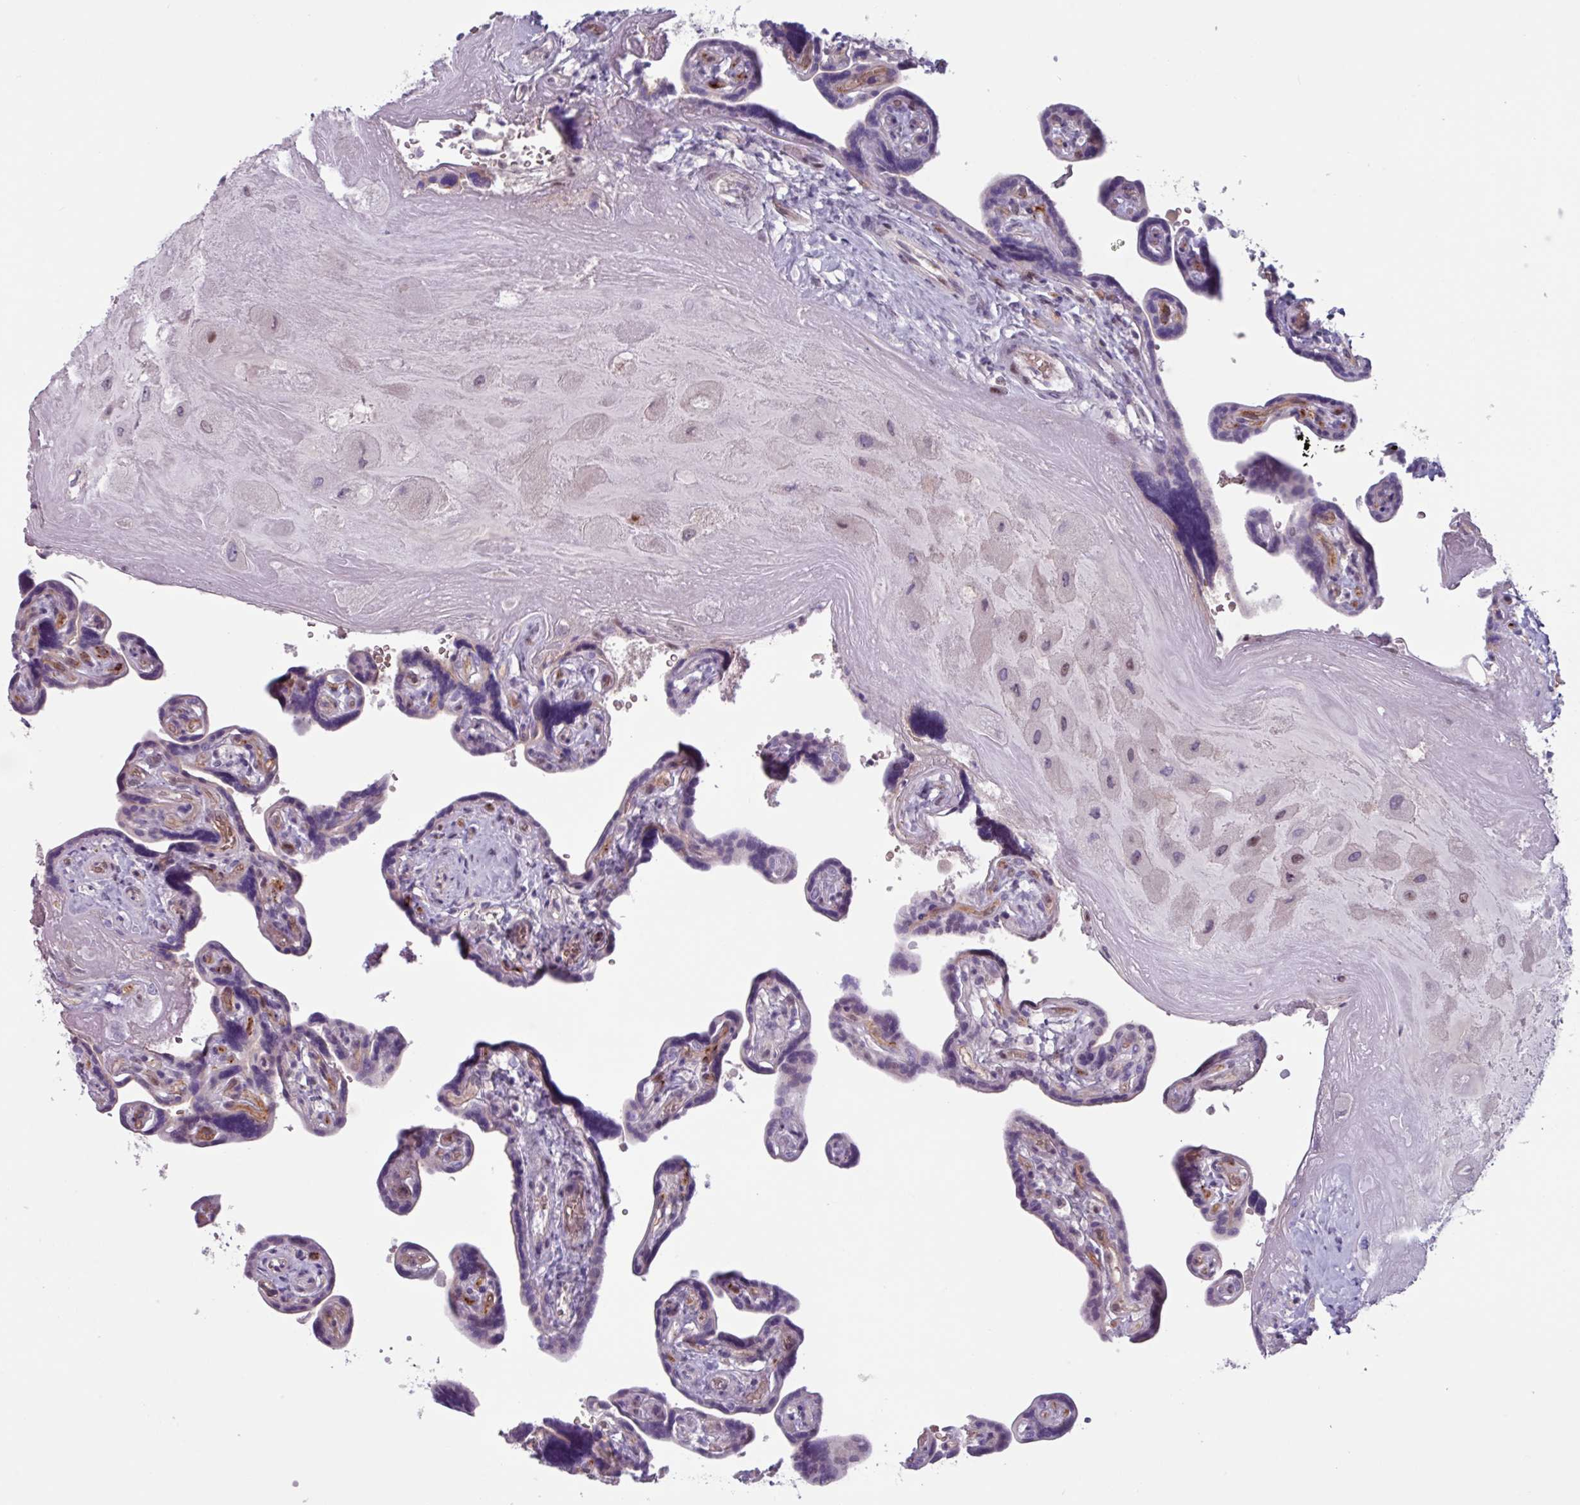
{"staining": {"intensity": "weak", "quantity": "<25%", "location": "nuclear"}, "tissue": "placenta", "cell_type": "Decidual cells", "image_type": "normal", "snomed": [{"axis": "morphology", "description": "Normal tissue, NOS"}, {"axis": "topography", "description": "Placenta"}], "caption": "This micrograph is of unremarkable placenta stained with immunohistochemistry (IHC) to label a protein in brown with the nuclei are counter-stained blue. There is no expression in decidual cells.", "gene": "ZNF575", "patient": {"sex": "female", "age": 32}}